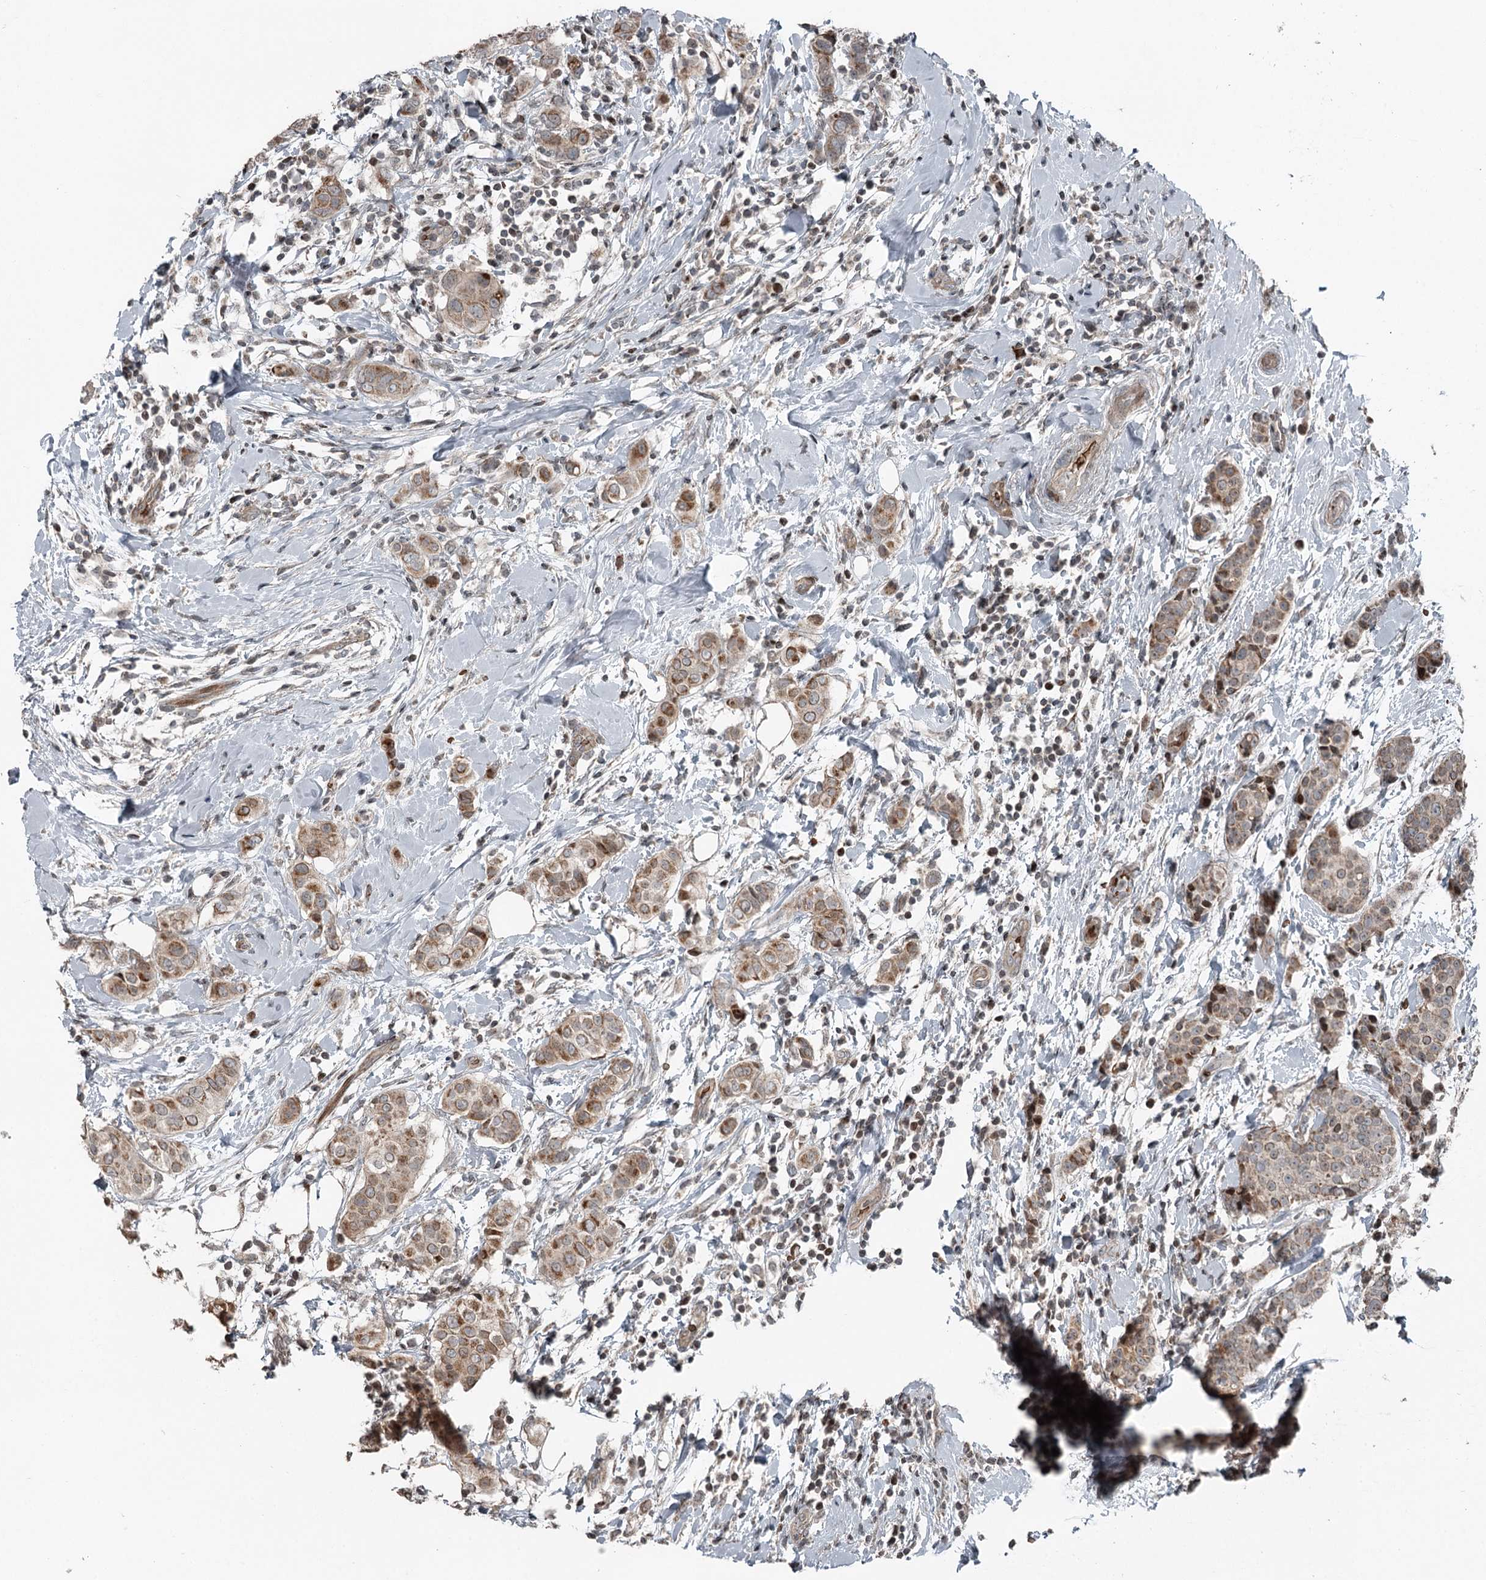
{"staining": {"intensity": "moderate", "quantity": ">75%", "location": "cytoplasmic/membranous"}, "tissue": "breast cancer", "cell_type": "Tumor cells", "image_type": "cancer", "snomed": [{"axis": "morphology", "description": "Lobular carcinoma"}, {"axis": "topography", "description": "Breast"}], "caption": "Immunohistochemistry (IHC) histopathology image of human breast cancer (lobular carcinoma) stained for a protein (brown), which exhibits medium levels of moderate cytoplasmic/membranous staining in approximately >75% of tumor cells.", "gene": "RASSF8", "patient": {"sex": "female", "age": 51}}